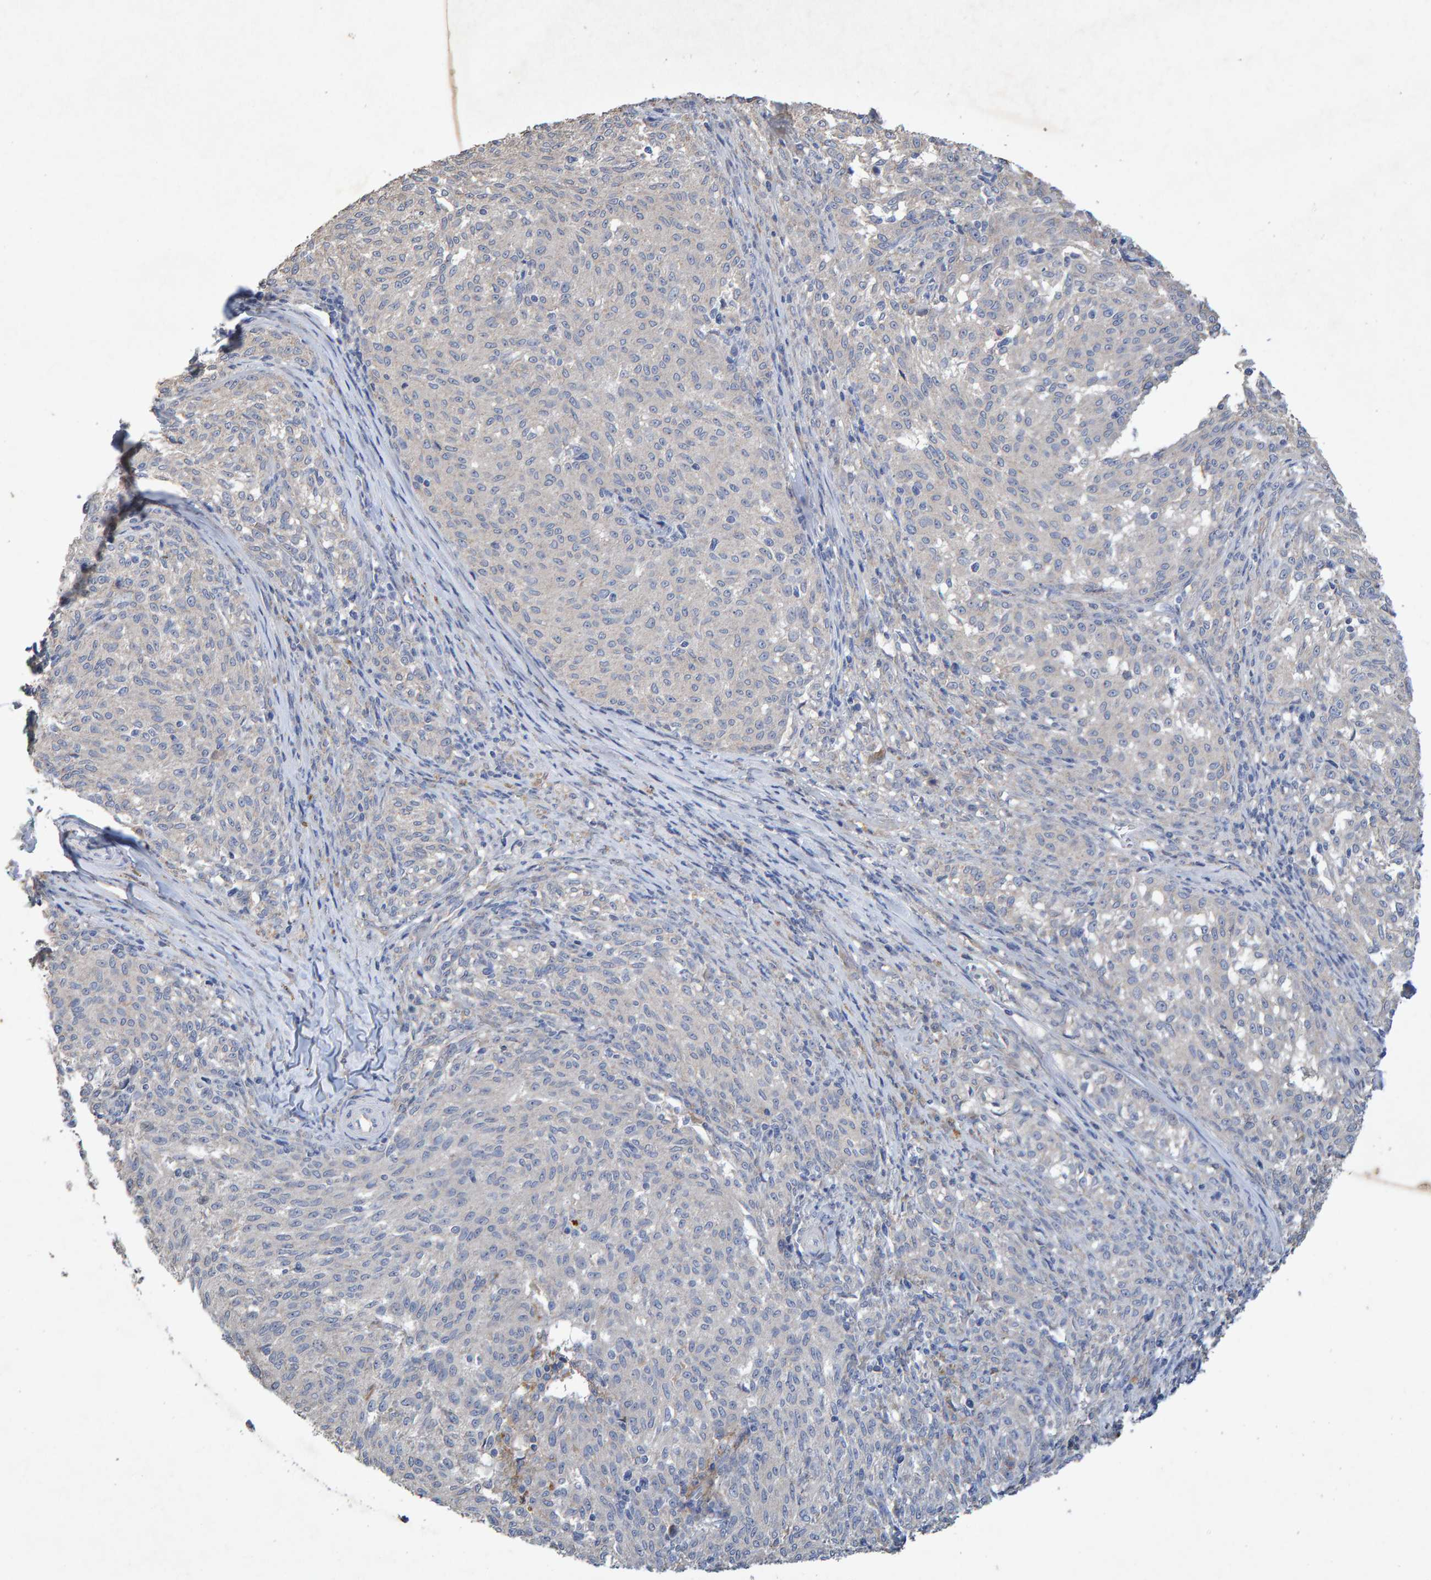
{"staining": {"intensity": "negative", "quantity": "none", "location": "none"}, "tissue": "melanoma", "cell_type": "Tumor cells", "image_type": "cancer", "snomed": [{"axis": "morphology", "description": "Malignant melanoma, NOS"}, {"axis": "topography", "description": "Skin"}], "caption": "IHC of human melanoma reveals no expression in tumor cells.", "gene": "CTH", "patient": {"sex": "female", "age": 72}}